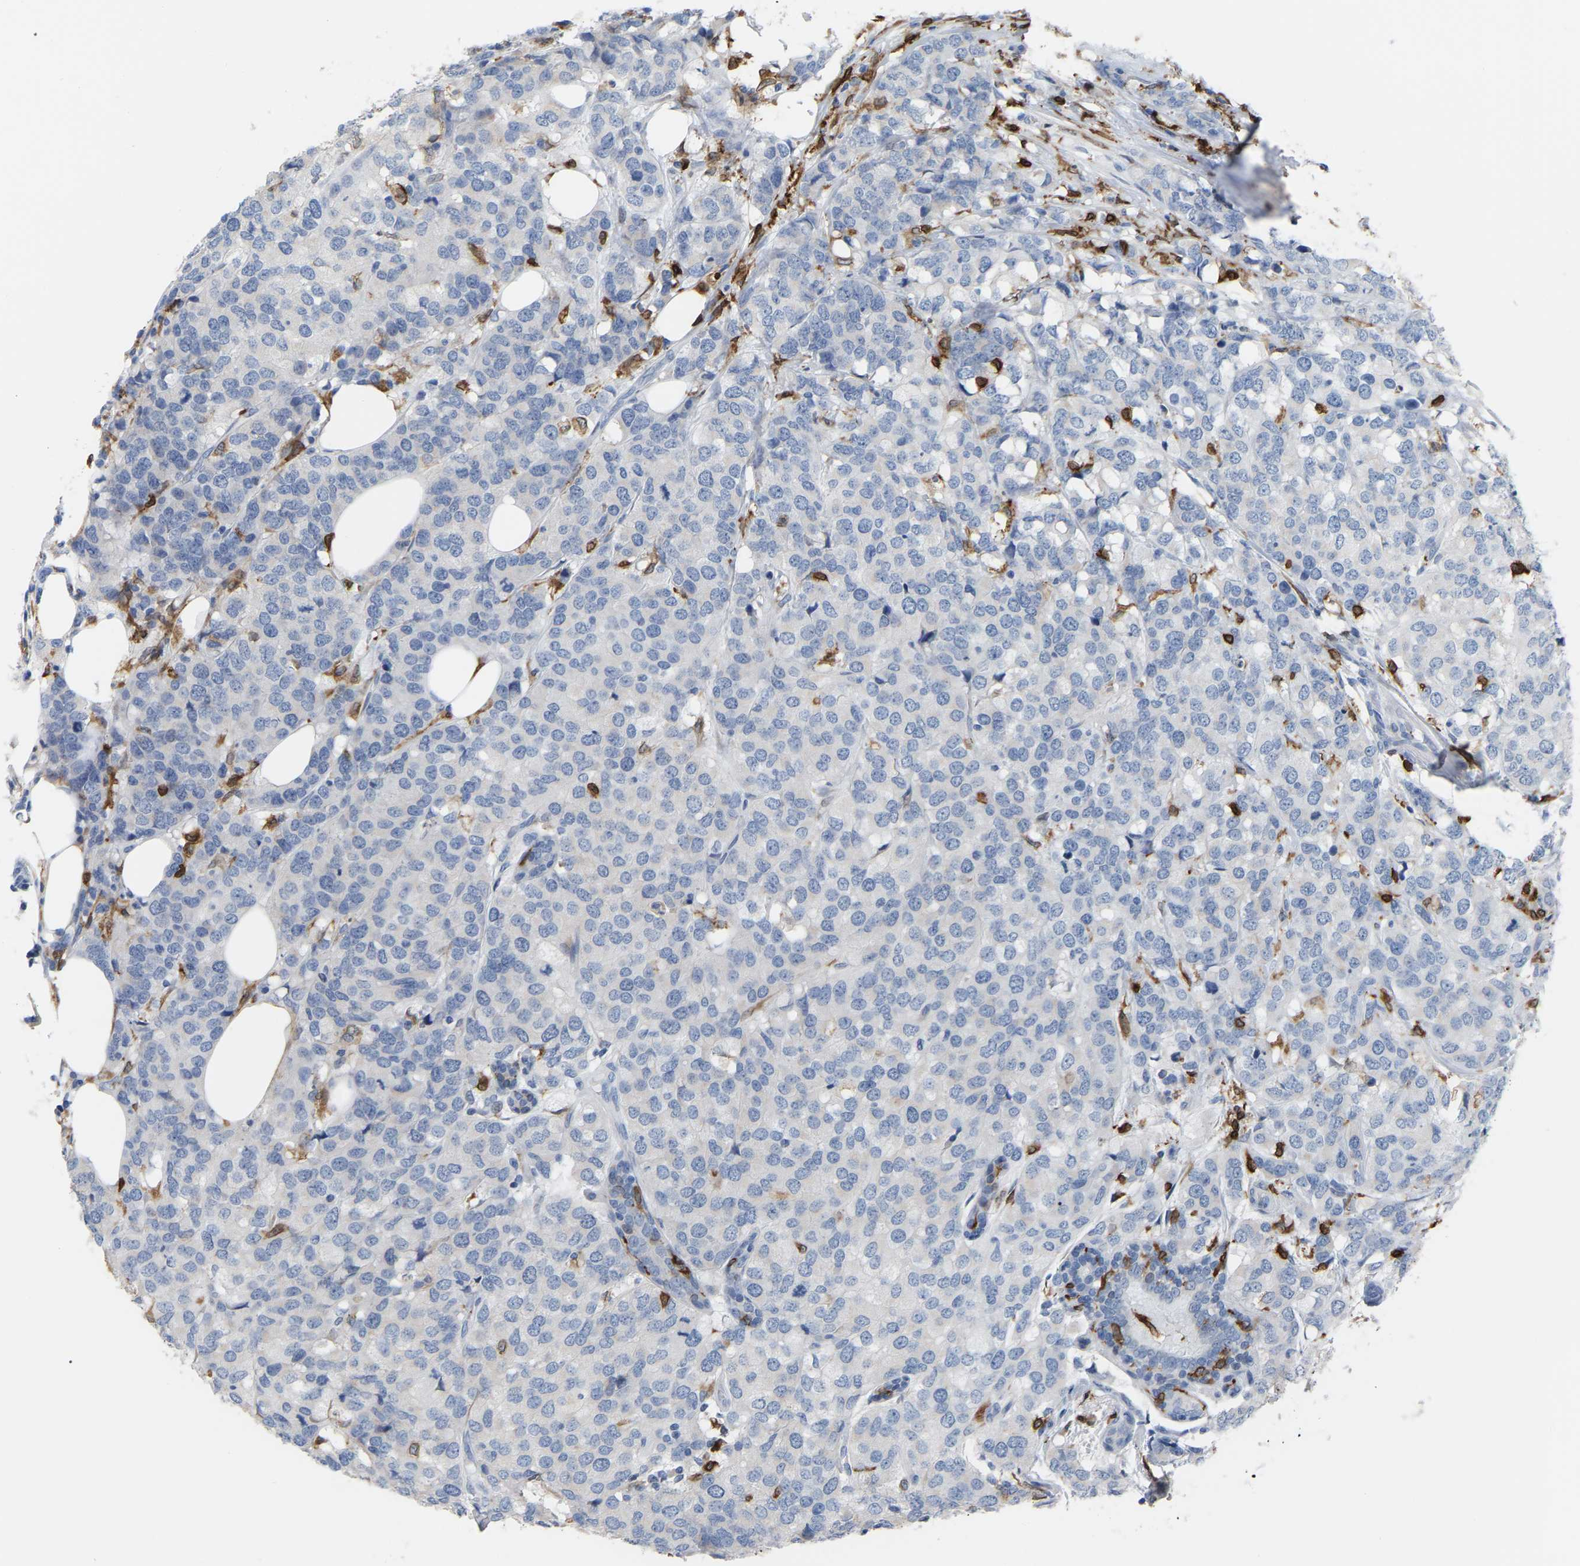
{"staining": {"intensity": "negative", "quantity": "none", "location": "none"}, "tissue": "breast cancer", "cell_type": "Tumor cells", "image_type": "cancer", "snomed": [{"axis": "morphology", "description": "Lobular carcinoma"}, {"axis": "topography", "description": "Breast"}], "caption": "The histopathology image displays no significant expression in tumor cells of lobular carcinoma (breast).", "gene": "PTGS1", "patient": {"sex": "female", "age": 59}}